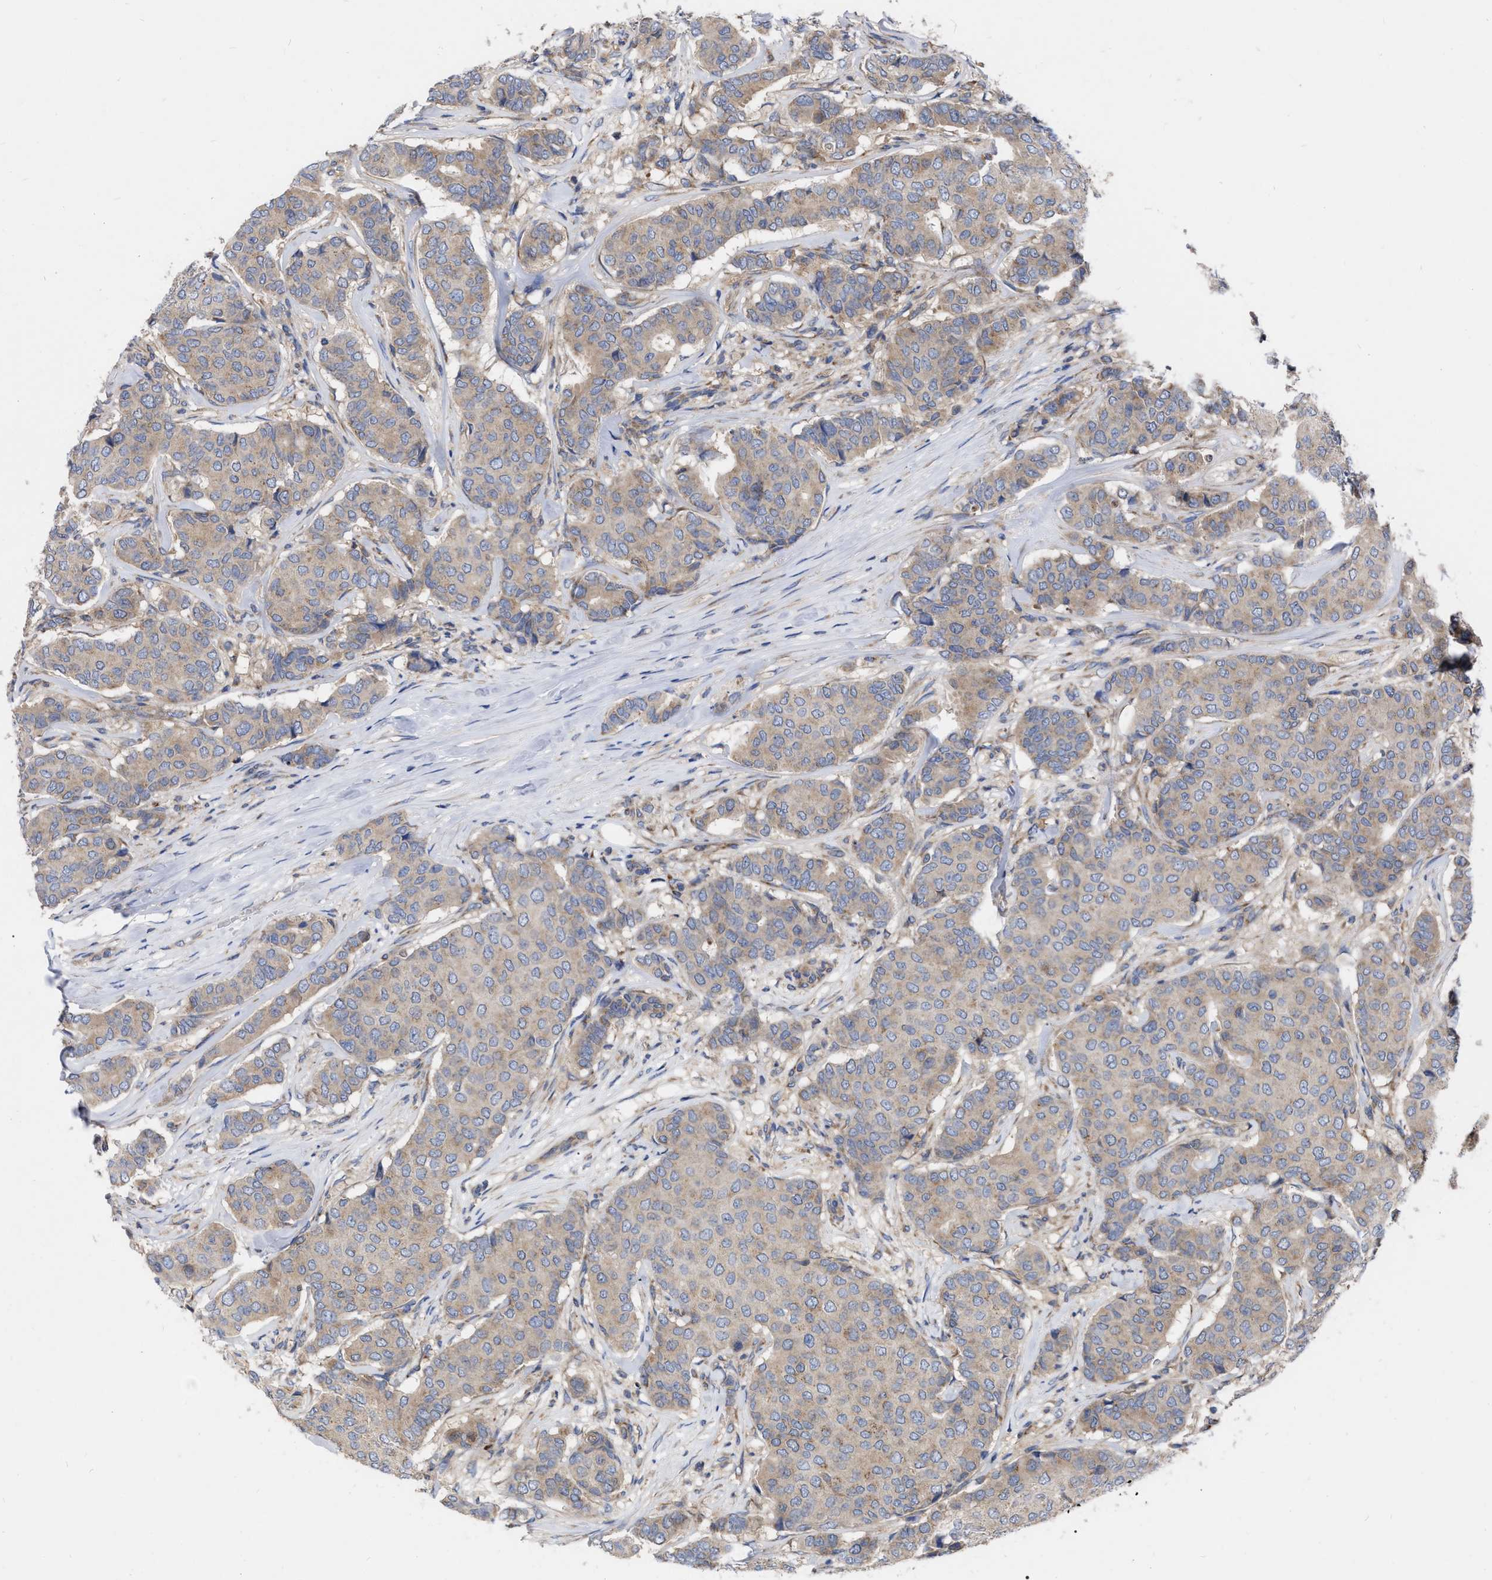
{"staining": {"intensity": "weak", "quantity": ">75%", "location": "cytoplasmic/membranous"}, "tissue": "breast cancer", "cell_type": "Tumor cells", "image_type": "cancer", "snomed": [{"axis": "morphology", "description": "Duct carcinoma"}, {"axis": "topography", "description": "Breast"}], "caption": "Protein staining of infiltrating ductal carcinoma (breast) tissue demonstrates weak cytoplasmic/membranous expression in about >75% of tumor cells.", "gene": "CDKN2C", "patient": {"sex": "female", "age": 75}}